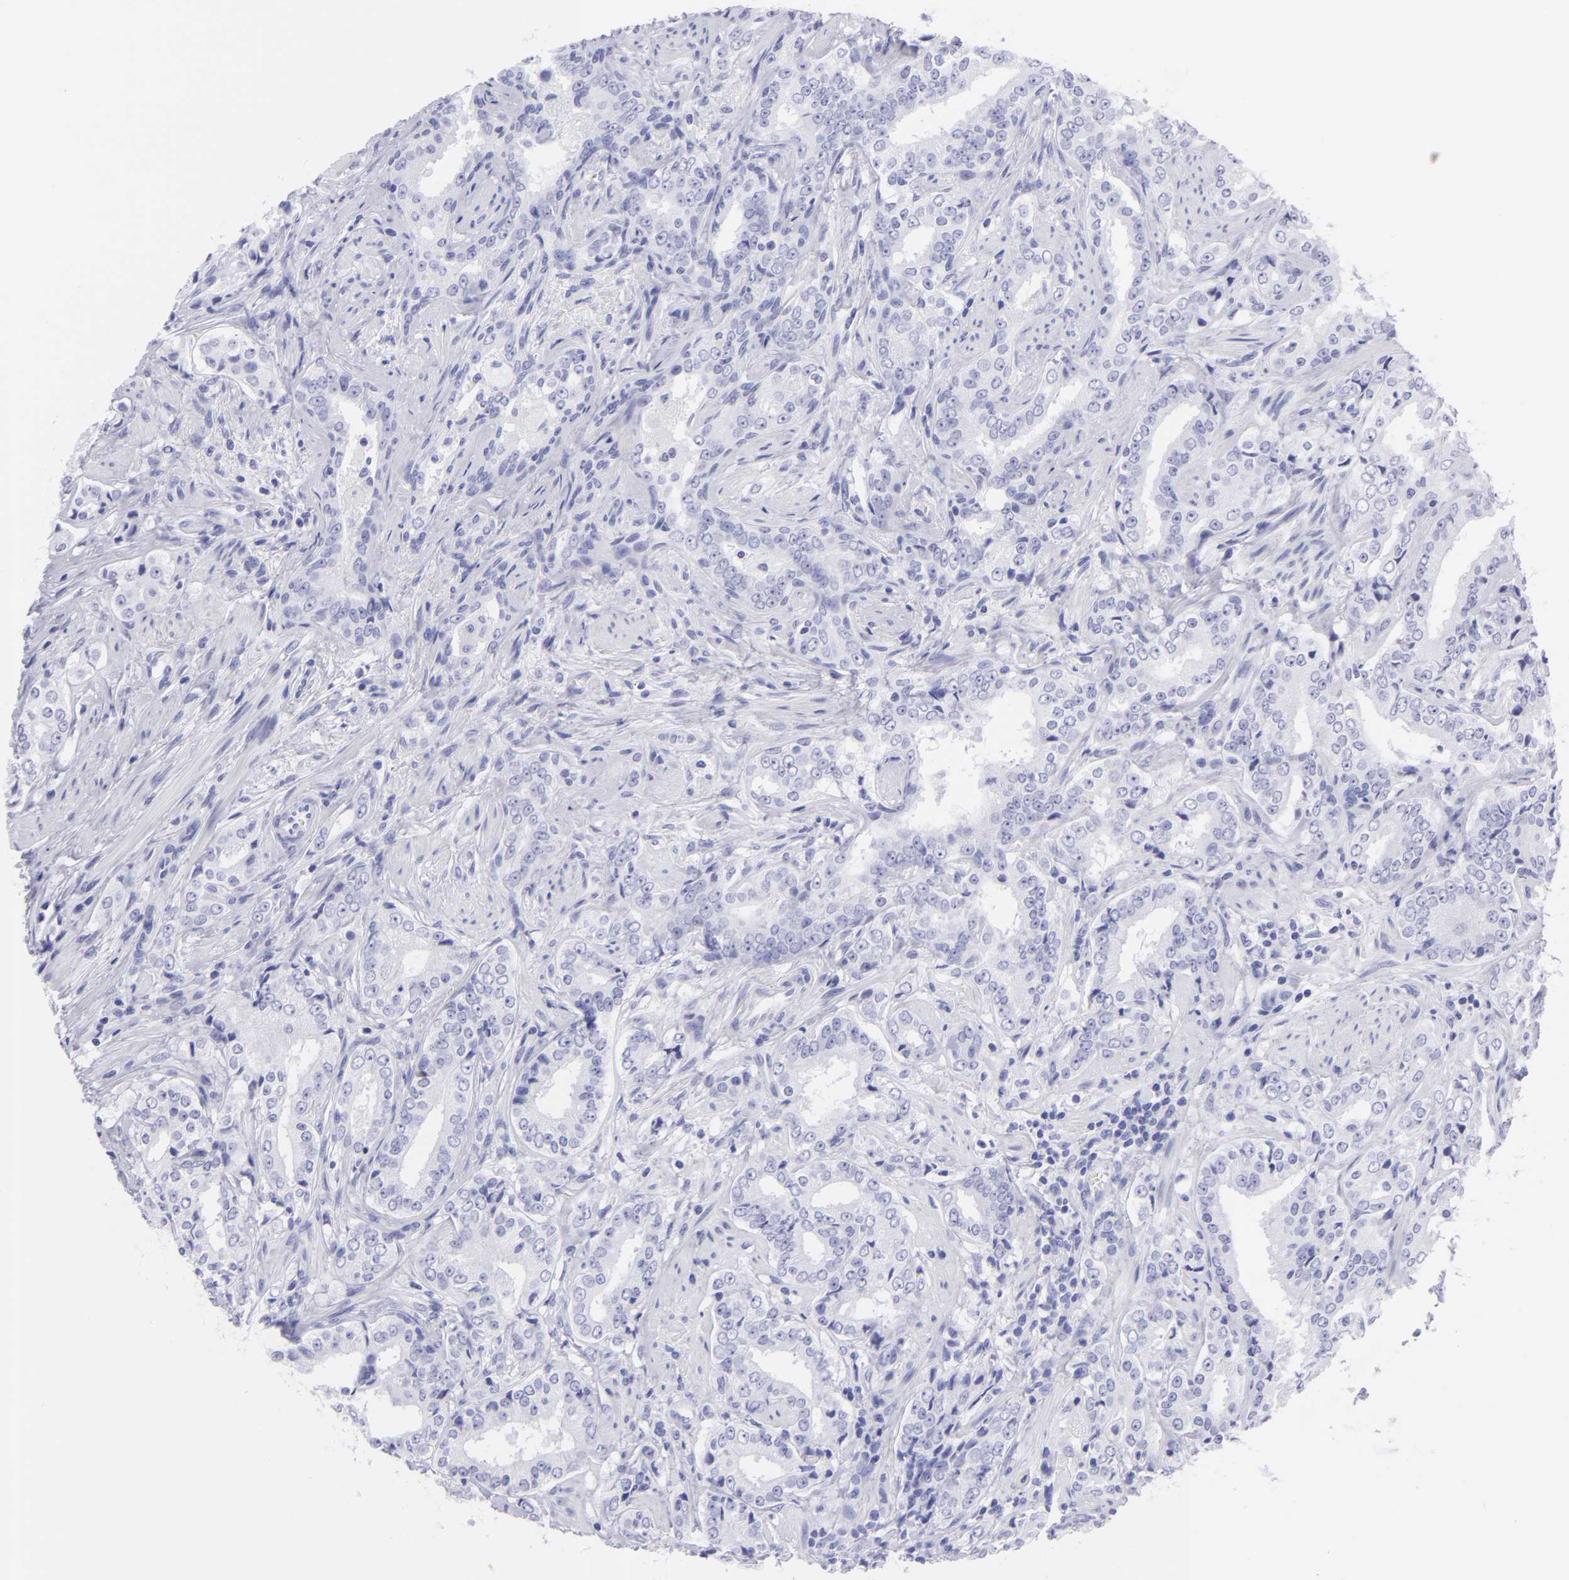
{"staining": {"intensity": "negative", "quantity": "none", "location": "none"}, "tissue": "prostate cancer", "cell_type": "Tumor cells", "image_type": "cancer", "snomed": [{"axis": "morphology", "description": "Adenocarcinoma, Medium grade"}, {"axis": "topography", "description": "Prostate"}], "caption": "The immunohistochemistry image has no significant expression in tumor cells of prostate cancer tissue.", "gene": "SLC1A3", "patient": {"sex": "male", "age": 60}}